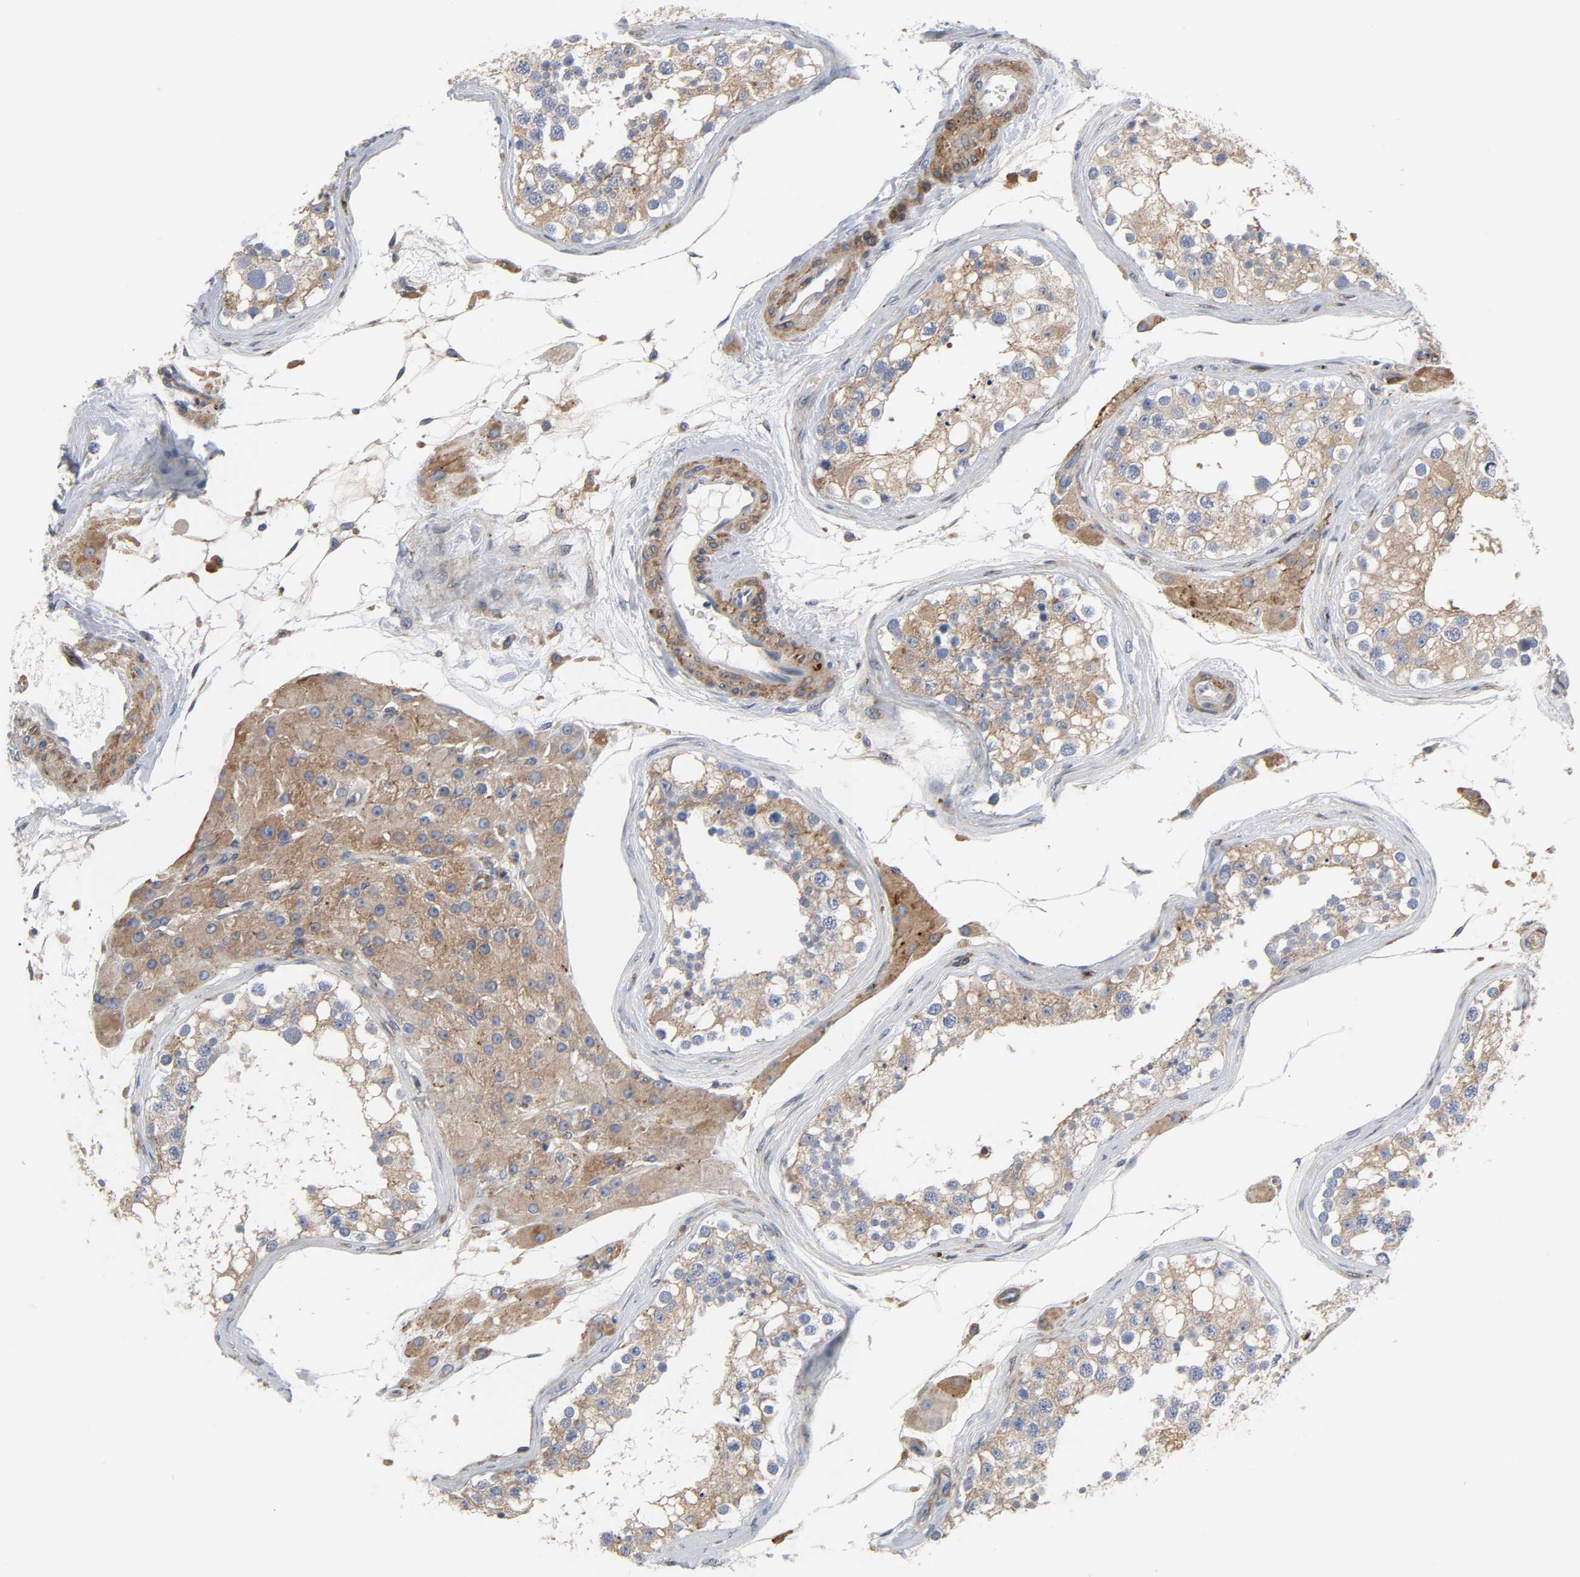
{"staining": {"intensity": "moderate", "quantity": ">75%", "location": "cytoplasmic/membranous"}, "tissue": "testis", "cell_type": "Cells in seminiferous ducts", "image_type": "normal", "snomed": [{"axis": "morphology", "description": "Normal tissue, NOS"}, {"axis": "topography", "description": "Testis"}], "caption": "A histopathology image of human testis stained for a protein demonstrates moderate cytoplasmic/membranous brown staining in cells in seminiferous ducts.", "gene": "ARHGAP1", "patient": {"sex": "male", "age": 68}}